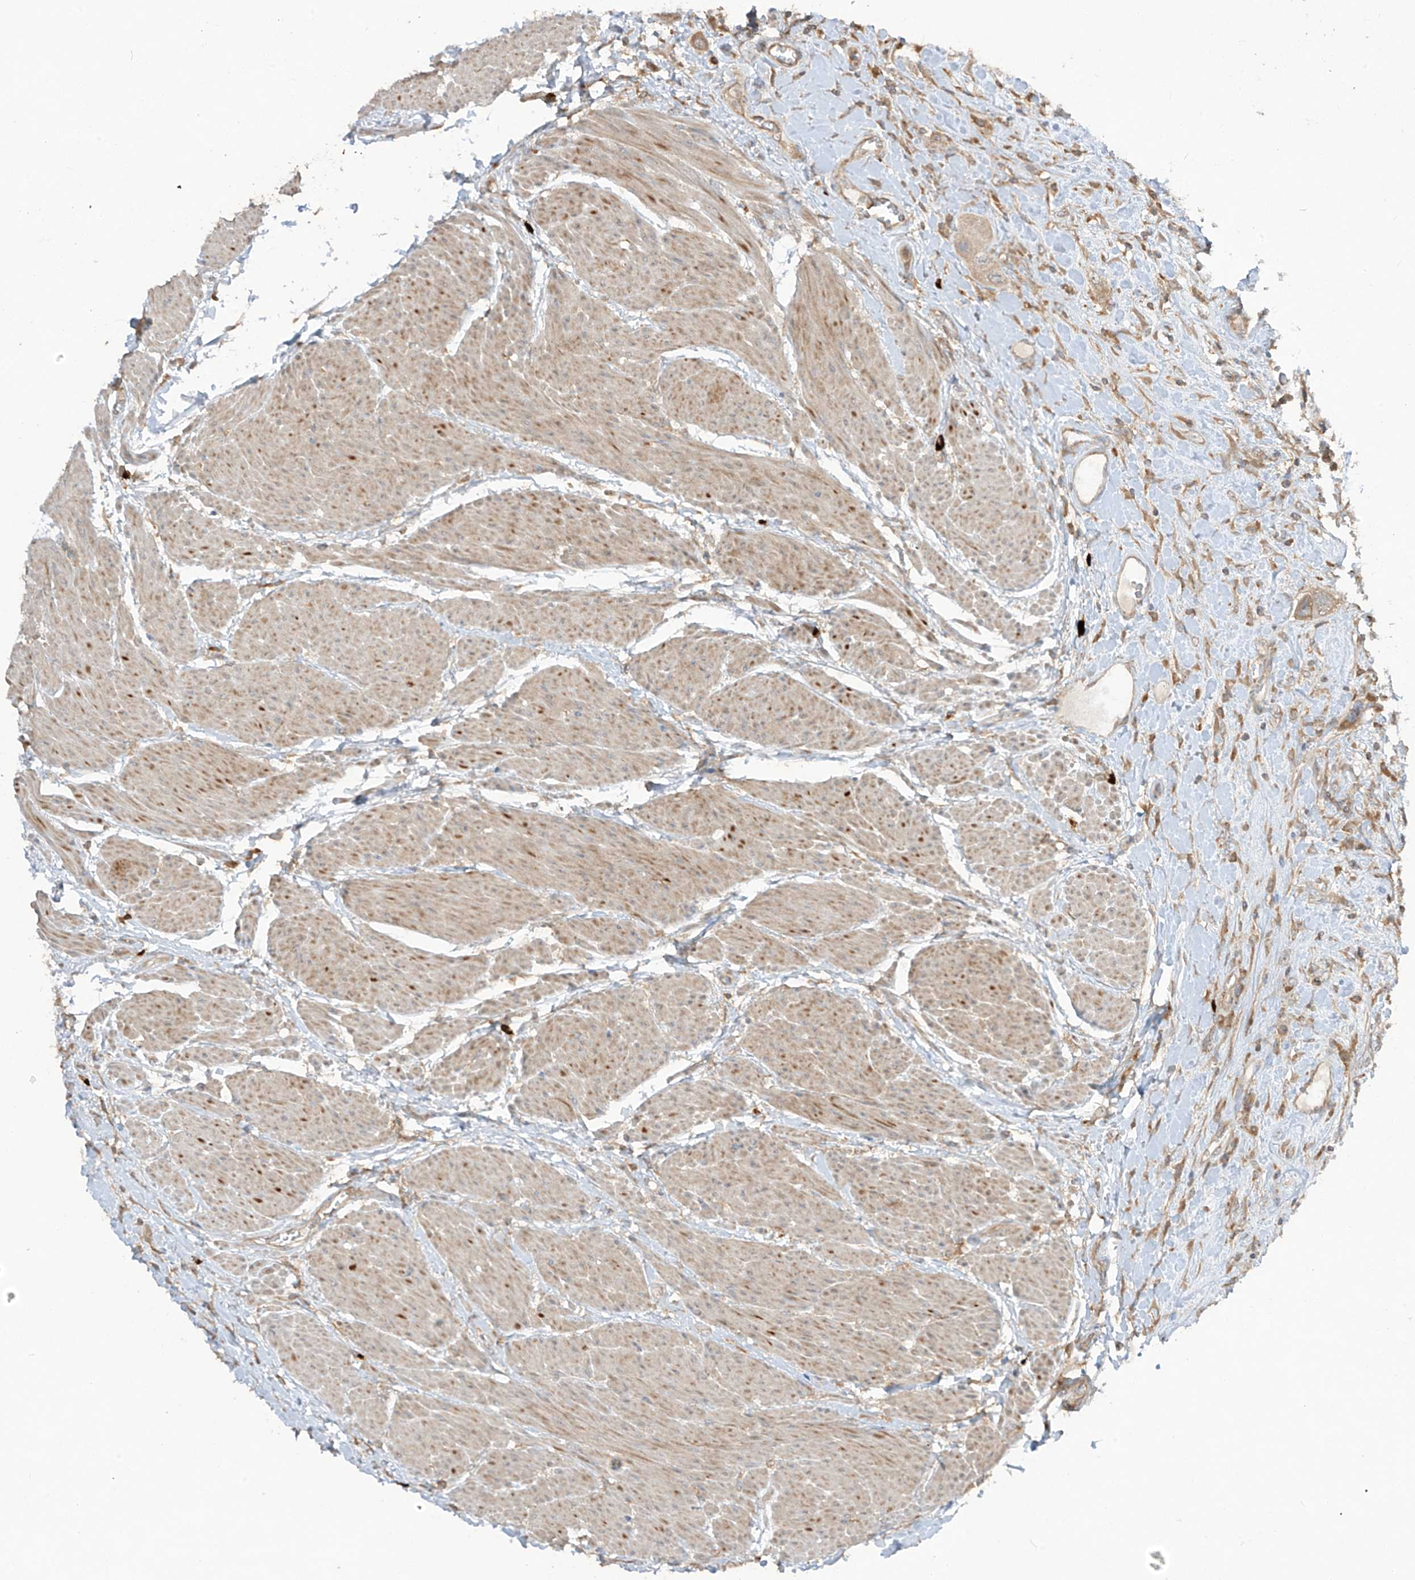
{"staining": {"intensity": "moderate", "quantity": ">75%", "location": "cytoplasmic/membranous"}, "tissue": "urothelial cancer", "cell_type": "Tumor cells", "image_type": "cancer", "snomed": [{"axis": "morphology", "description": "Urothelial carcinoma, High grade"}, {"axis": "topography", "description": "Urinary bladder"}], "caption": "About >75% of tumor cells in human urothelial carcinoma (high-grade) display moderate cytoplasmic/membranous protein expression as visualized by brown immunohistochemical staining.", "gene": "LDAH", "patient": {"sex": "male", "age": 50}}